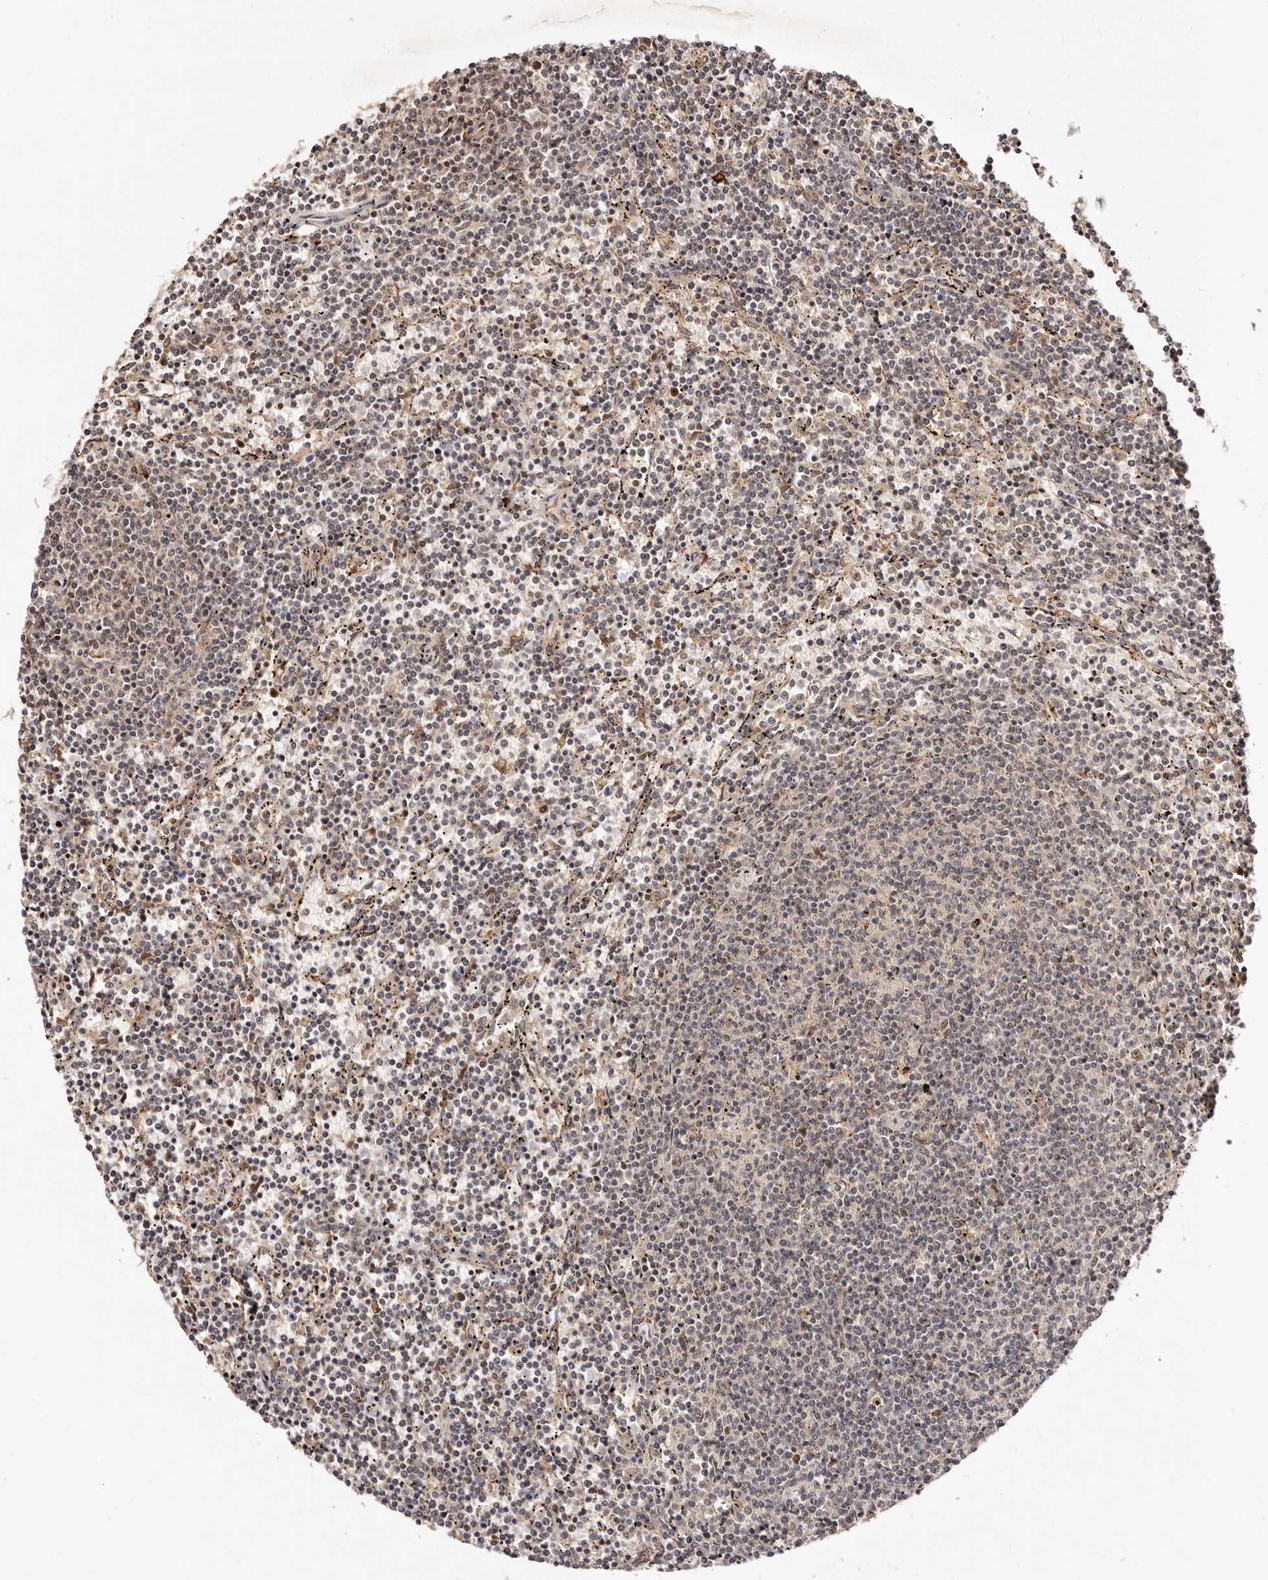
{"staining": {"intensity": "negative", "quantity": "none", "location": "none"}, "tissue": "lymphoma", "cell_type": "Tumor cells", "image_type": "cancer", "snomed": [{"axis": "morphology", "description": "Malignant lymphoma, non-Hodgkin's type, Low grade"}, {"axis": "topography", "description": "Spleen"}], "caption": "Immunohistochemistry image of neoplastic tissue: human low-grade malignant lymphoma, non-Hodgkin's type stained with DAB (3,3'-diaminobenzidine) exhibits no significant protein expression in tumor cells.", "gene": "APOL6", "patient": {"sex": "female", "age": 50}}